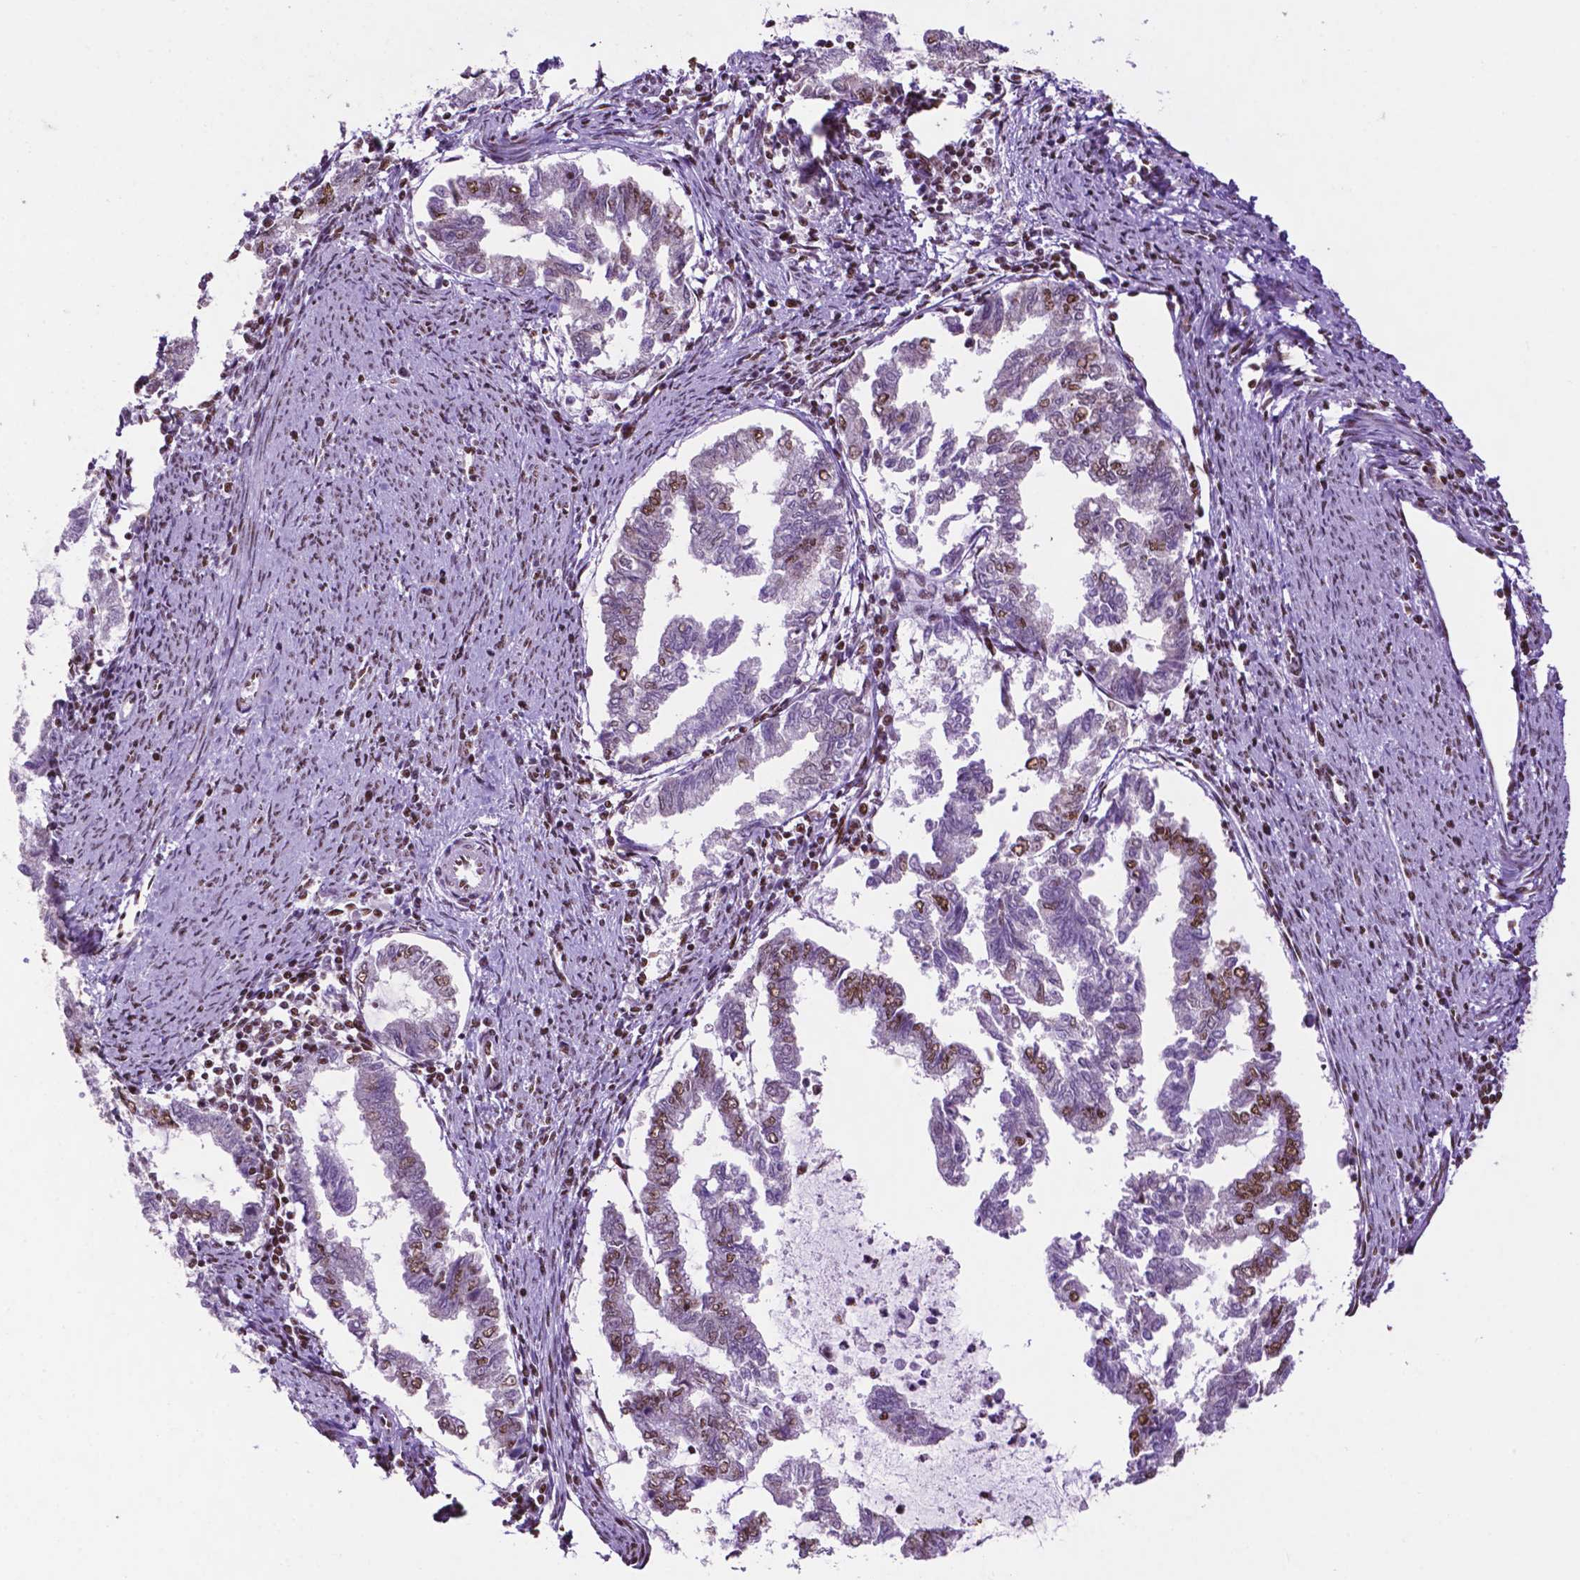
{"staining": {"intensity": "moderate", "quantity": "25%-75%", "location": "nuclear"}, "tissue": "endometrial cancer", "cell_type": "Tumor cells", "image_type": "cancer", "snomed": [{"axis": "morphology", "description": "Adenocarcinoma, NOS"}, {"axis": "topography", "description": "Endometrium"}], "caption": "Human endometrial cancer (adenocarcinoma) stained with a brown dye reveals moderate nuclear positive positivity in about 25%-75% of tumor cells.", "gene": "CCAR2", "patient": {"sex": "female", "age": 79}}